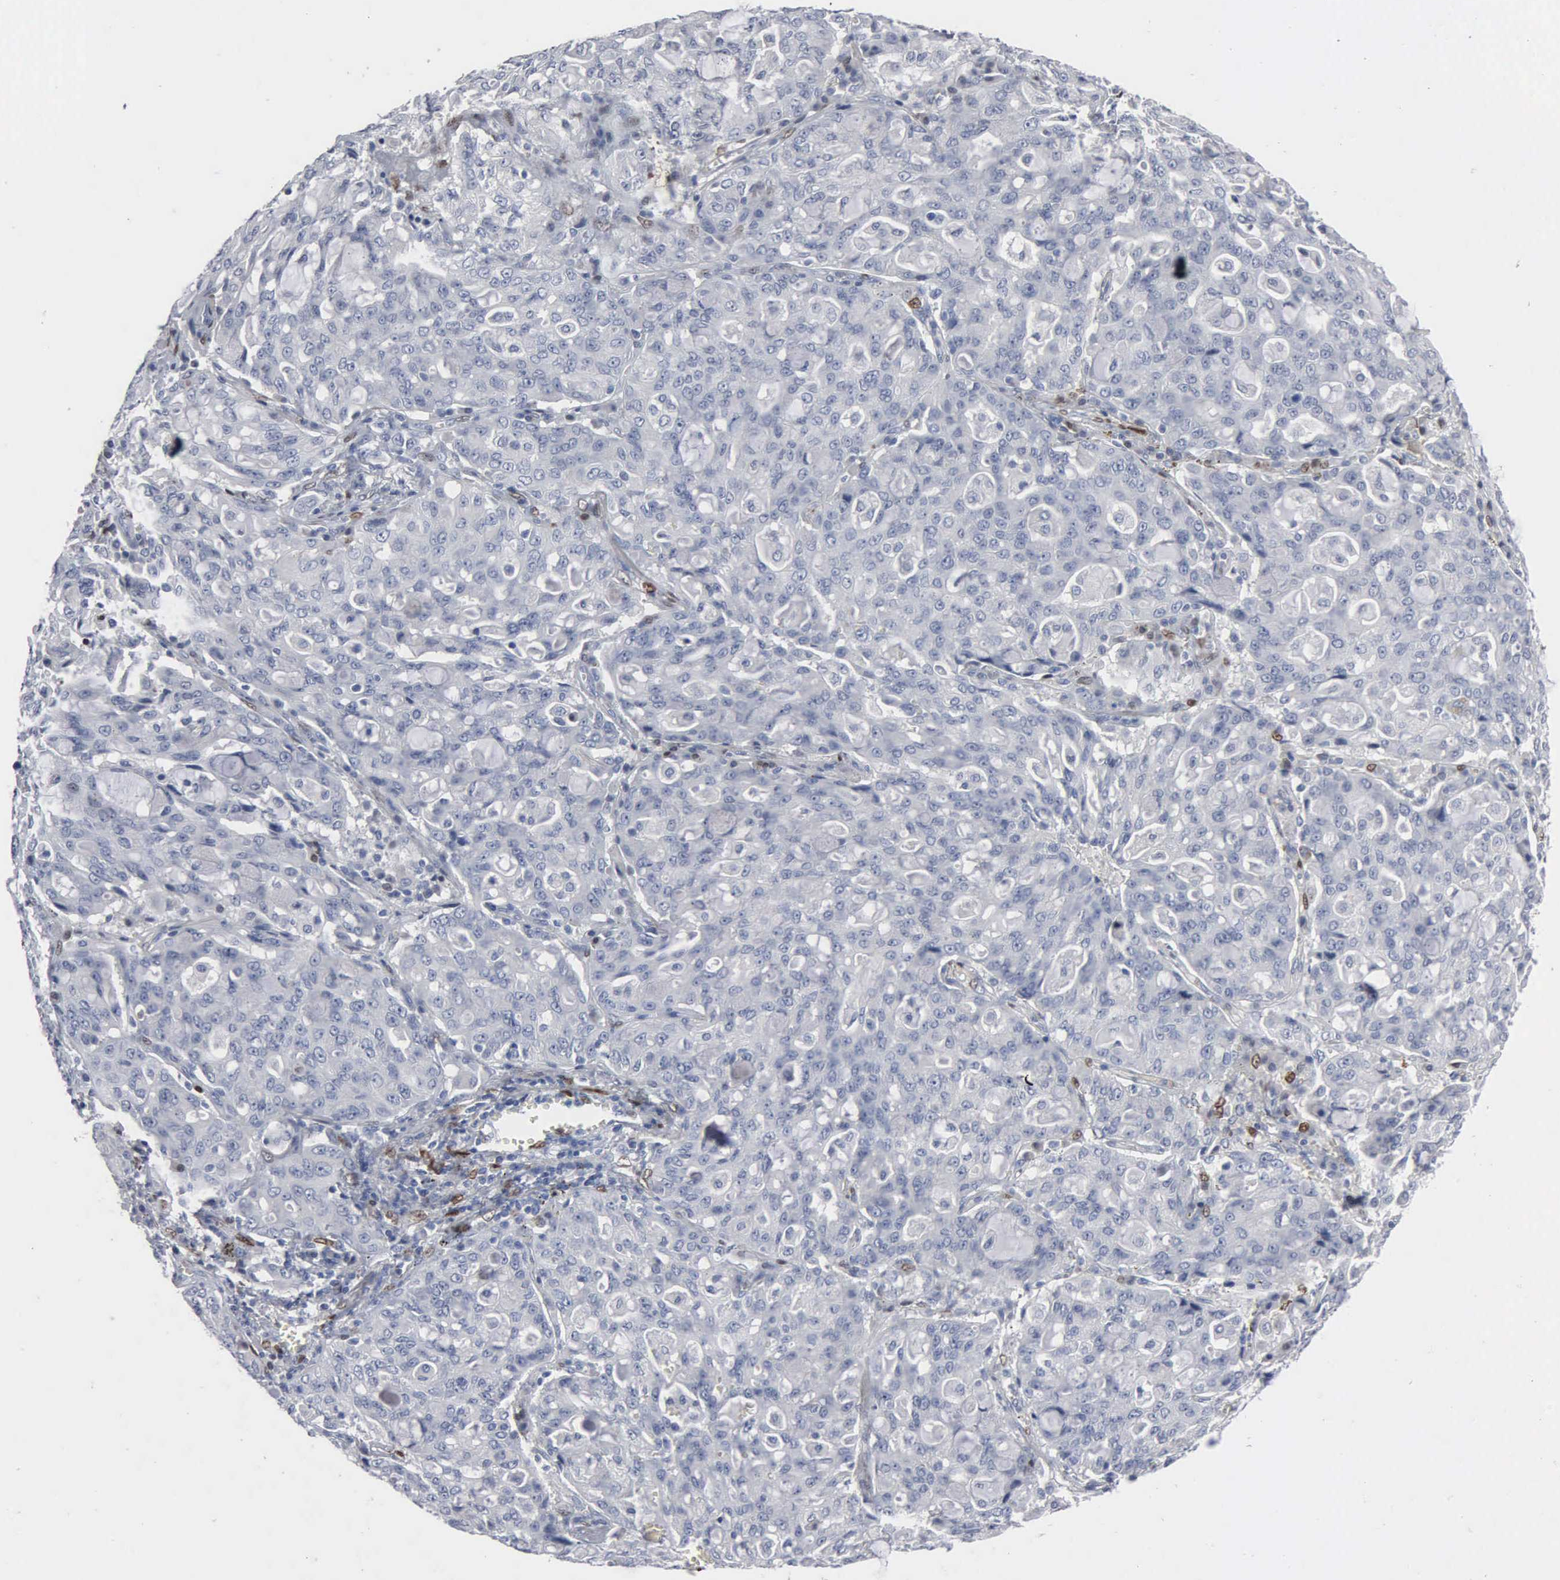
{"staining": {"intensity": "negative", "quantity": "none", "location": "none"}, "tissue": "lung cancer", "cell_type": "Tumor cells", "image_type": "cancer", "snomed": [{"axis": "morphology", "description": "Adenocarcinoma, NOS"}, {"axis": "topography", "description": "Lung"}], "caption": "IHC photomicrograph of neoplastic tissue: human lung cancer (adenocarcinoma) stained with DAB demonstrates no significant protein staining in tumor cells.", "gene": "FGF2", "patient": {"sex": "female", "age": 44}}